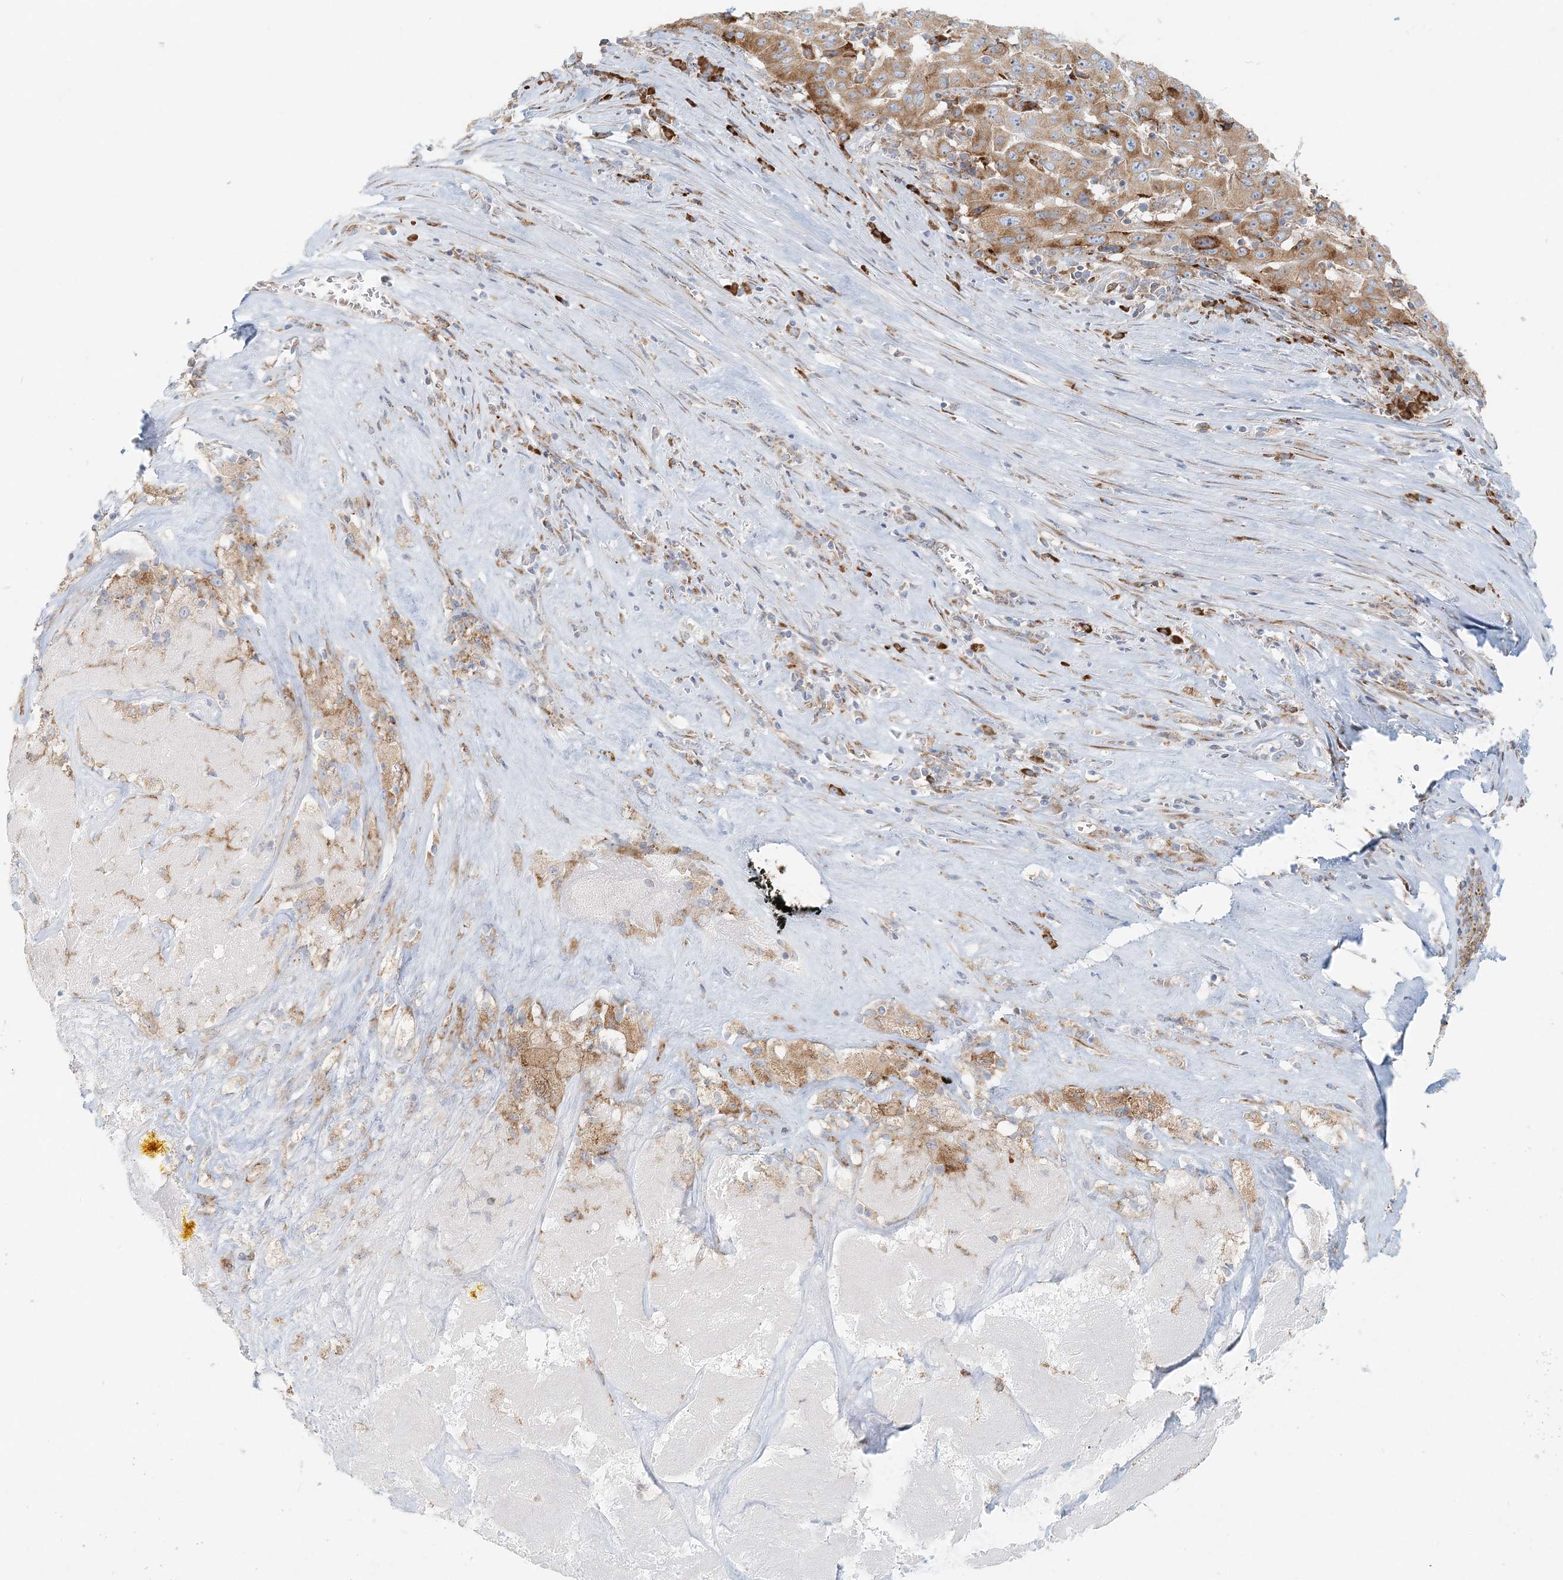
{"staining": {"intensity": "moderate", "quantity": ">75%", "location": "cytoplasmic/membranous"}, "tissue": "pancreatic cancer", "cell_type": "Tumor cells", "image_type": "cancer", "snomed": [{"axis": "morphology", "description": "Adenocarcinoma, NOS"}, {"axis": "topography", "description": "Pancreas"}], "caption": "Human adenocarcinoma (pancreatic) stained for a protein (brown) shows moderate cytoplasmic/membranous positive staining in approximately >75% of tumor cells.", "gene": "STK11IP", "patient": {"sex": "male", "age": 63}}